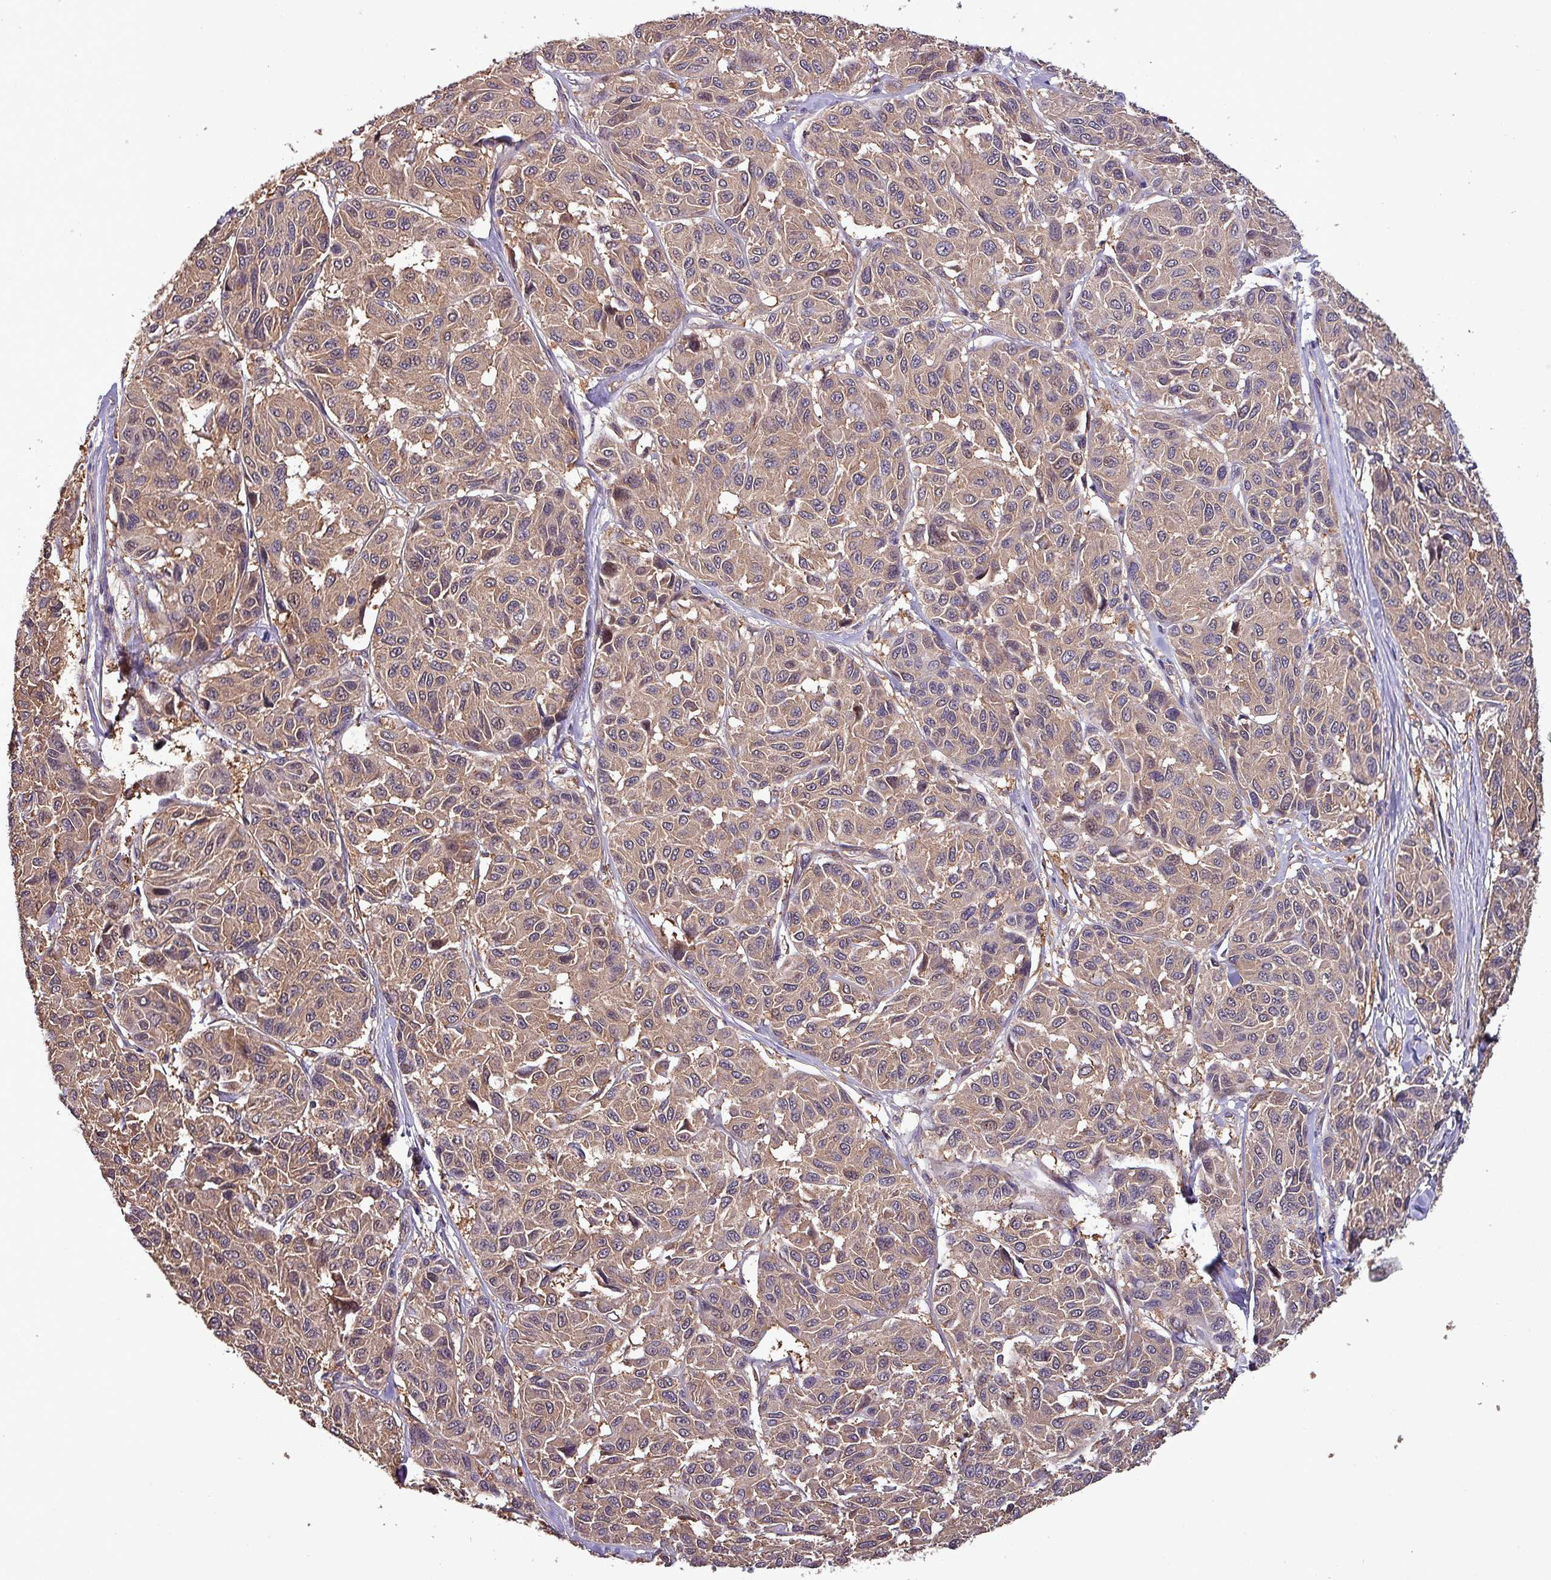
{"staining": {"intensity": "moderate", "quantity": ">75%", "location": "cytoplasmic/membranous"}, "tissue": "melanoma", "cell_type": "Tumor cells", "image_type": "cancer", "snomed": [{"axis": "morphology", "description": "Malignant melanoma, NOS"}, {"axis": "topography", "description": "Skin"}], "caption": "DAB immunohistochemical staining of melanoma shows moderate cytoplasmic/membranous protein staining in about >75% of tumor cells.", "gene": "PAFAH1B2", "patient": {"sex": "female", "age": 66}}